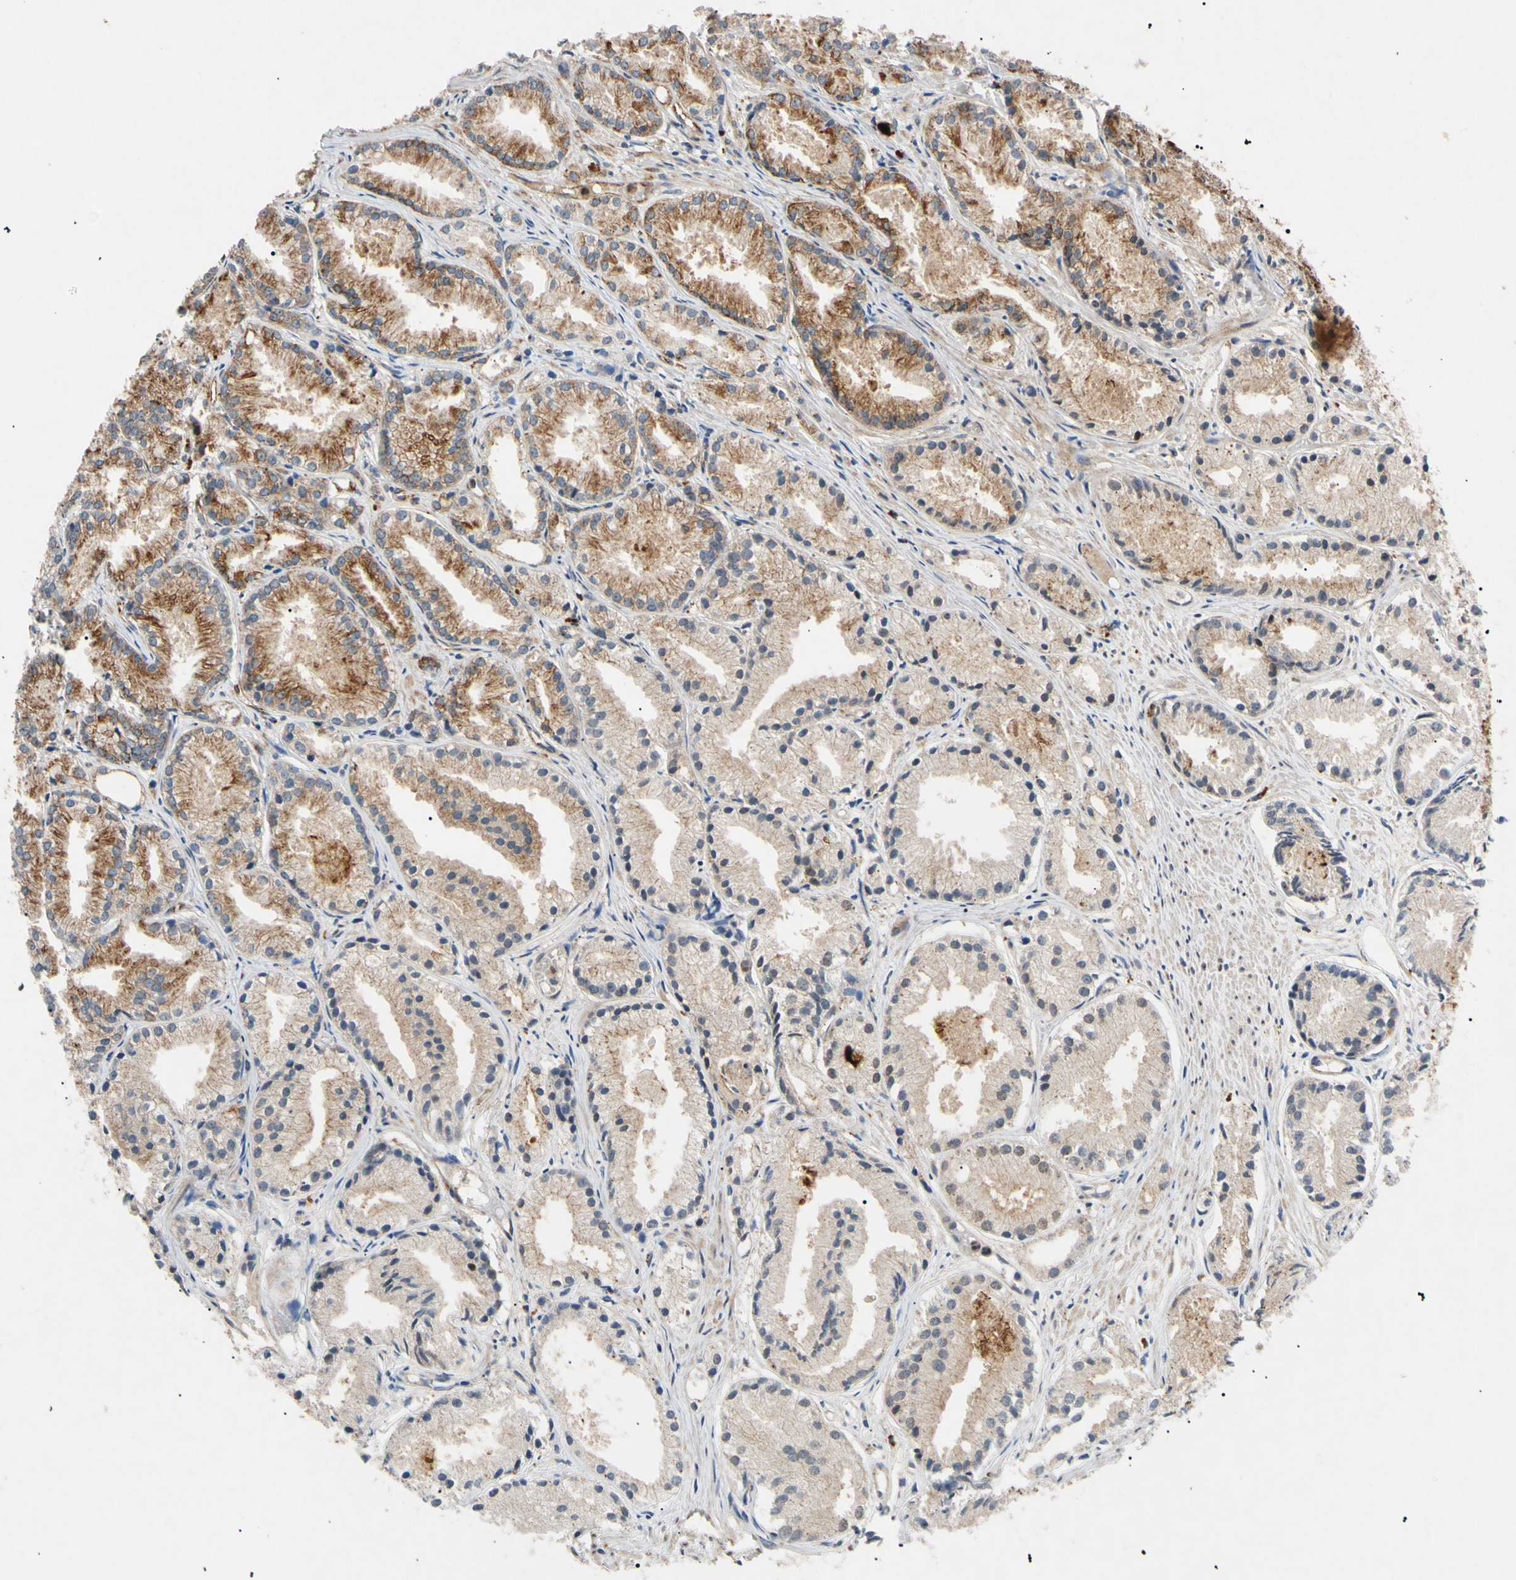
{"staining": {"intensity": "moderate", "quantity": "25%-75%", "location": "cytoplasmic/membranous"}, "tissue": "prostate cancer", "cell_type": "Tumor cells", "image_type": "cancer", "snomed": [{"axis": "morphology", "description": "Adenocarcinoma, Low grade"}, {"axis": "topography", "description": "Prostate"}], "caption": "Immunohistochemical staining of human prostate cancer (adenocarcinoma (low-grade)) exhibits medium levels of moderate cytoplasmic/membranous expression in approximately 25%-75% of tumor cells. Nuclei are stained in blue.", "gene": "TUBB4A", "patient": {"sex": "male", "age": 72}}